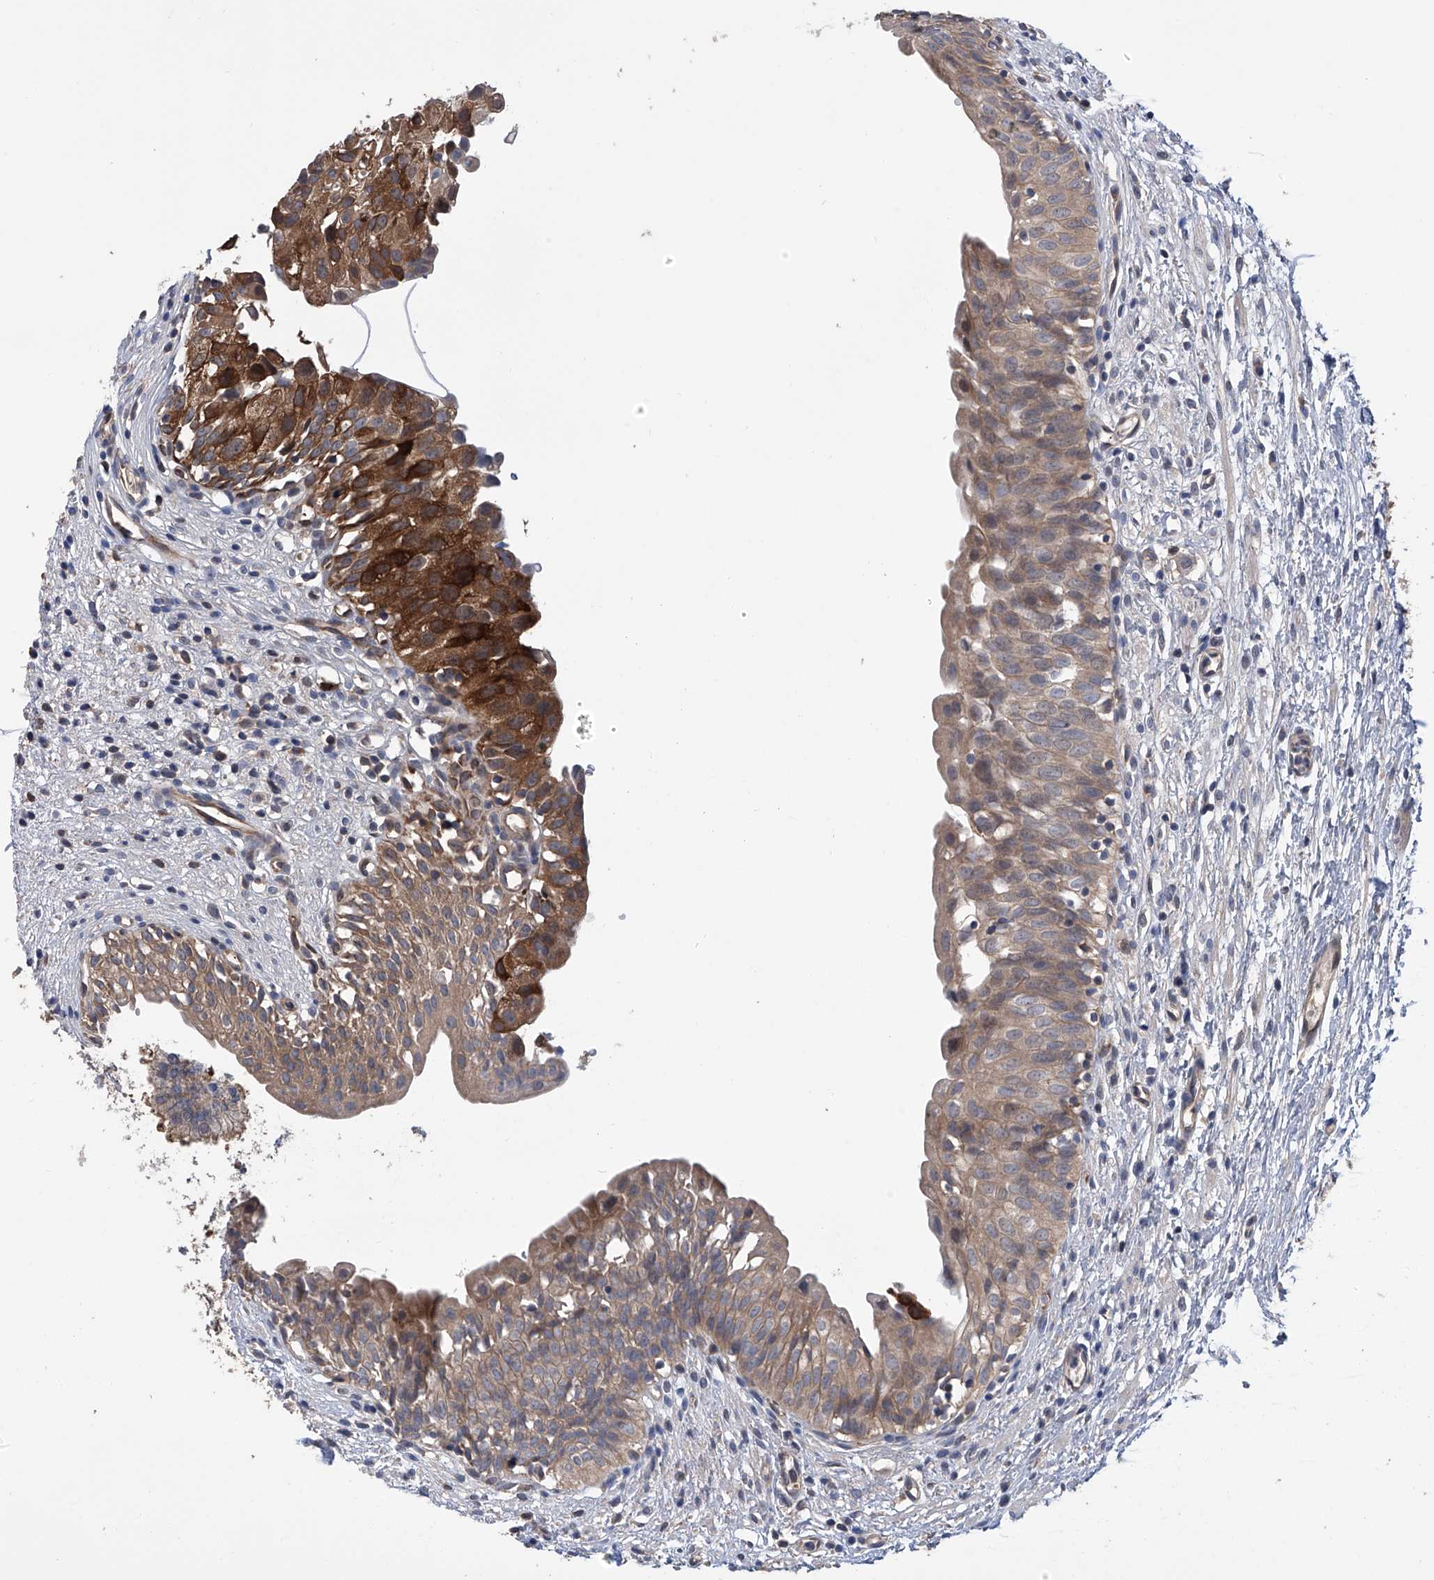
{"staining": {"intensity": "strong", "quantity": "25%-75%", "location": "cytoplasmic/membranous"}, "tissue": "urinary bladder", "cell_type": "Urothelial cells", "image_type": "normal", "snomed": [{"axis": "morphology", "description": "Normal tissue, NOS"}, {"axis": "topography", "description": "Urinary bladder"}], "caption": "This micrograph demonstrates immunohistochemistry (IHC) staining of benign urinary bladder, with high strong cytoplasmic/membranous positivity in about 25%-75% of urothelial cells.", "gene": "NUDT17", "patient": {"sex": "male", "age": 51}}